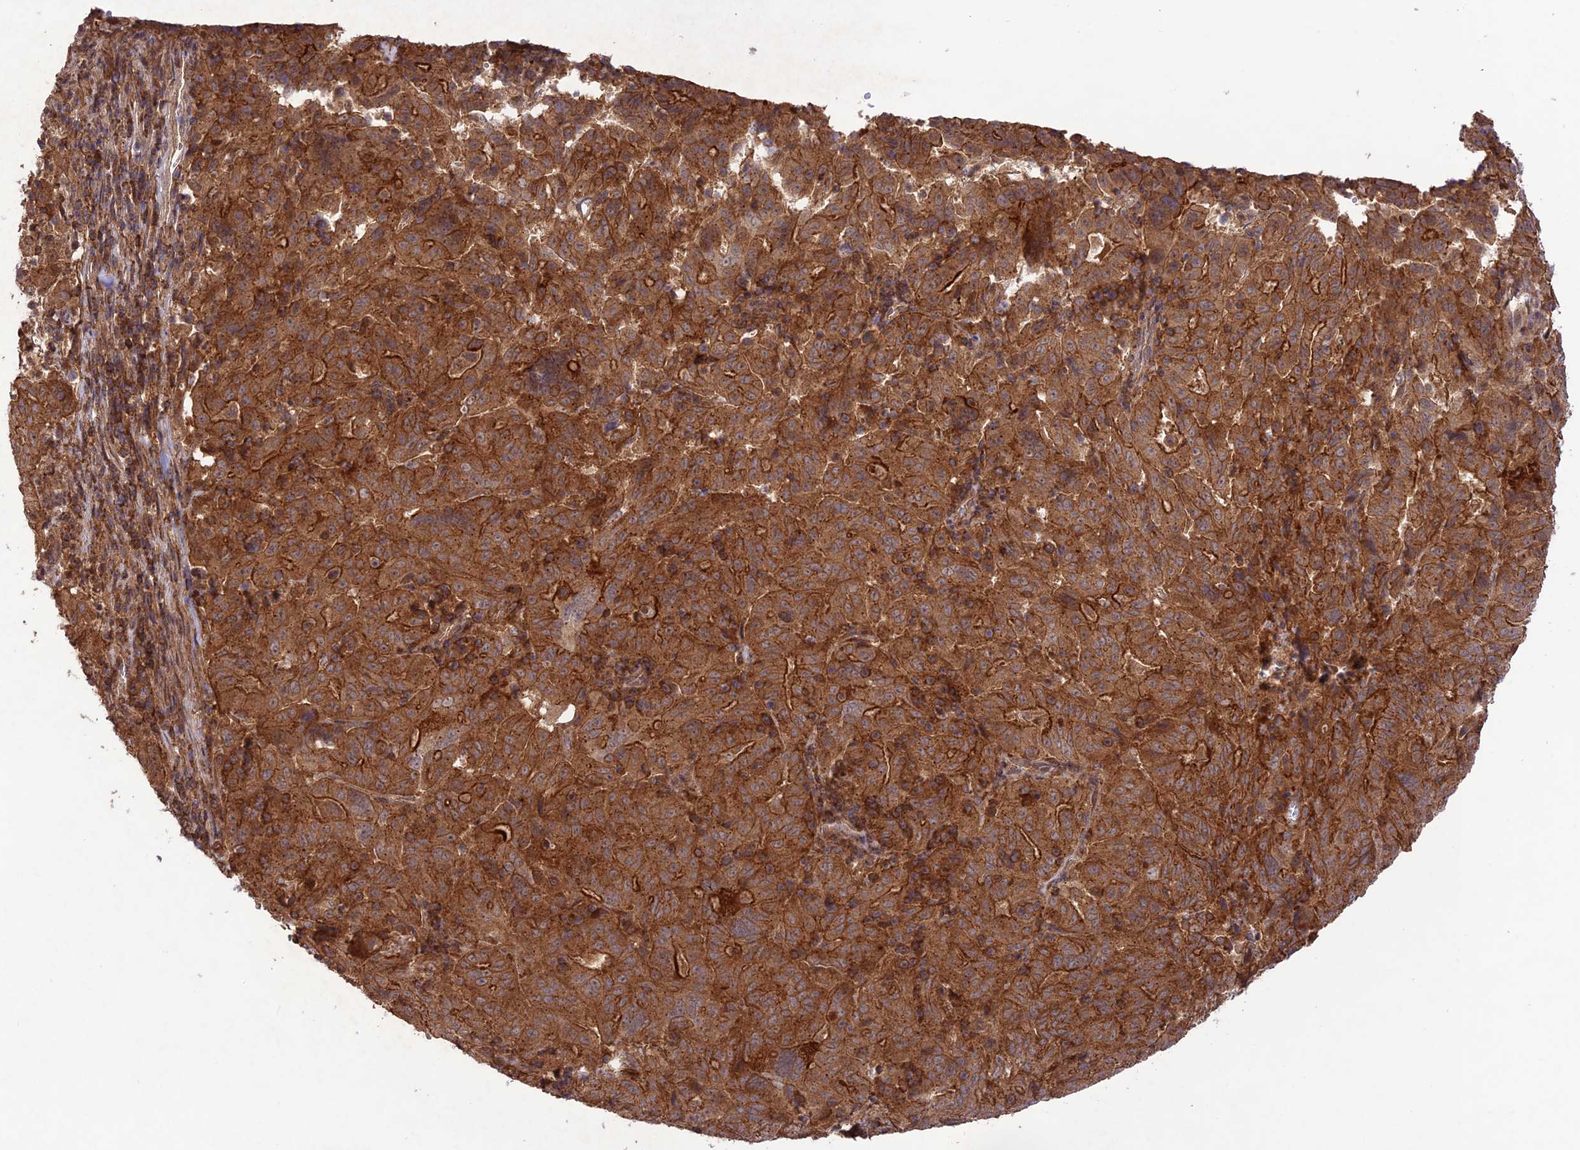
{"staining": {"intensity": "moderate", "quantity": ">75%", "location": "cytoplasmic/membranous"}, "tissue": "pancreatic cancer", "cell_type": "Tumor cells", "image_type": "cancer", "snomed": [{"axis": "morphology", "description": "Adenocarcinoma, NOS"}, {"axis": "topography", "description": "Pancreas"}], "caption": "Moderate cytoplasmic/membranous positivity is seen in approximately >75% of tumor cells in pancreatic cancer. (DAB = brown stain, brightfield microscopy at high magnification).", "gene": "FCHSD1", "patient": {"sex": "male", "age": 63}}